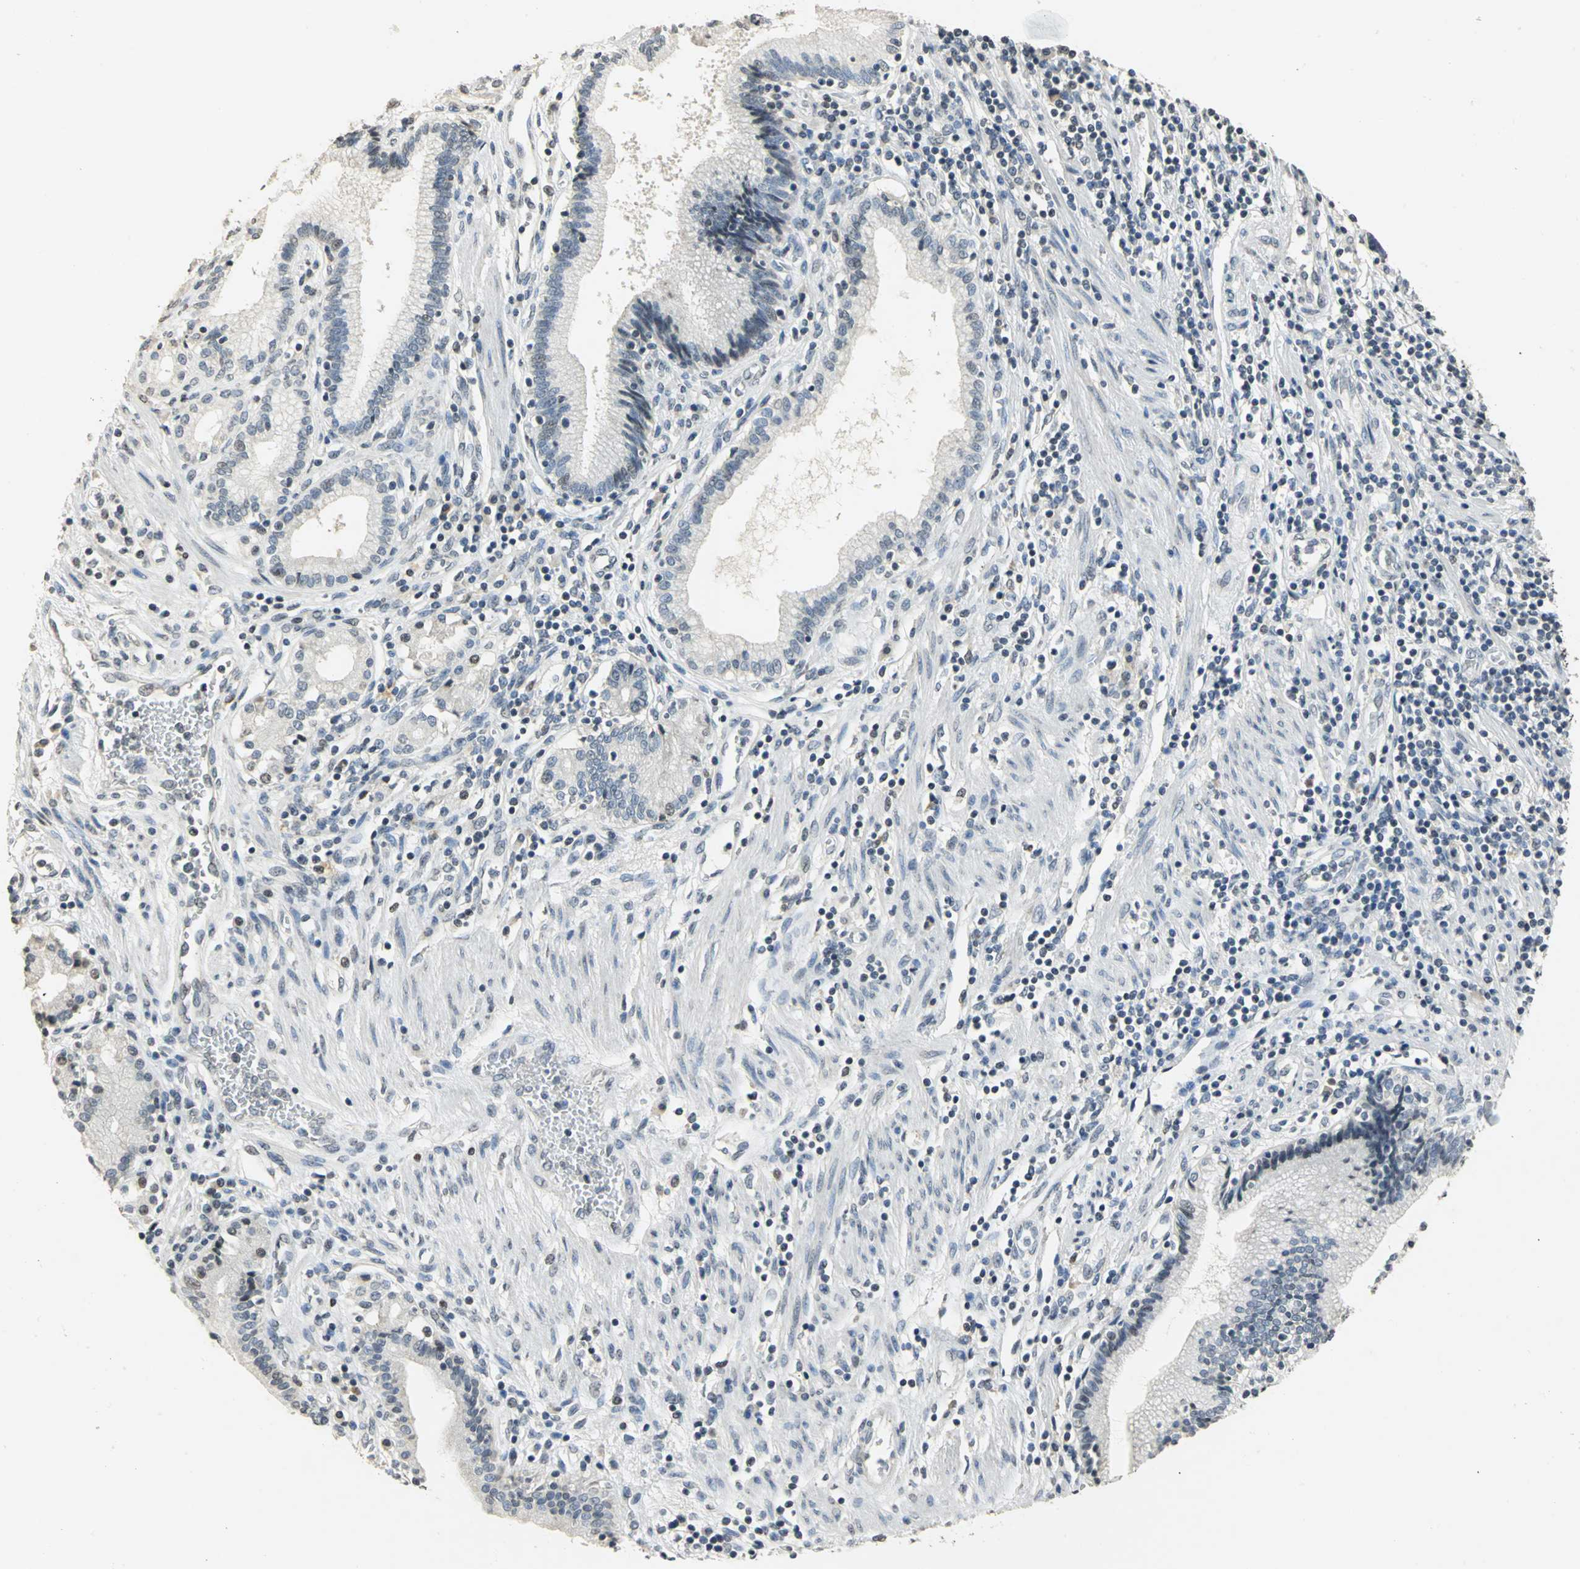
{"staining": {"intensity": "weak", "quantity": "<25%", "location": "nuclear"}, "tissue": "pancreatic cancer", "cell_type": "Tumor cells", "image_type": "cancer", "snomed": [{"axis": "morphology", "description": "Adenocarcinoma, NOS"}, {"axis": "topography", "description": "Pancreas"}], "caption": "IHC of human adenocarcinoma (pancreatic) exhibits no positivity in tumor cells.", "gene": "DNAJB6", "patient": {"sex": "female", "age": 48}}